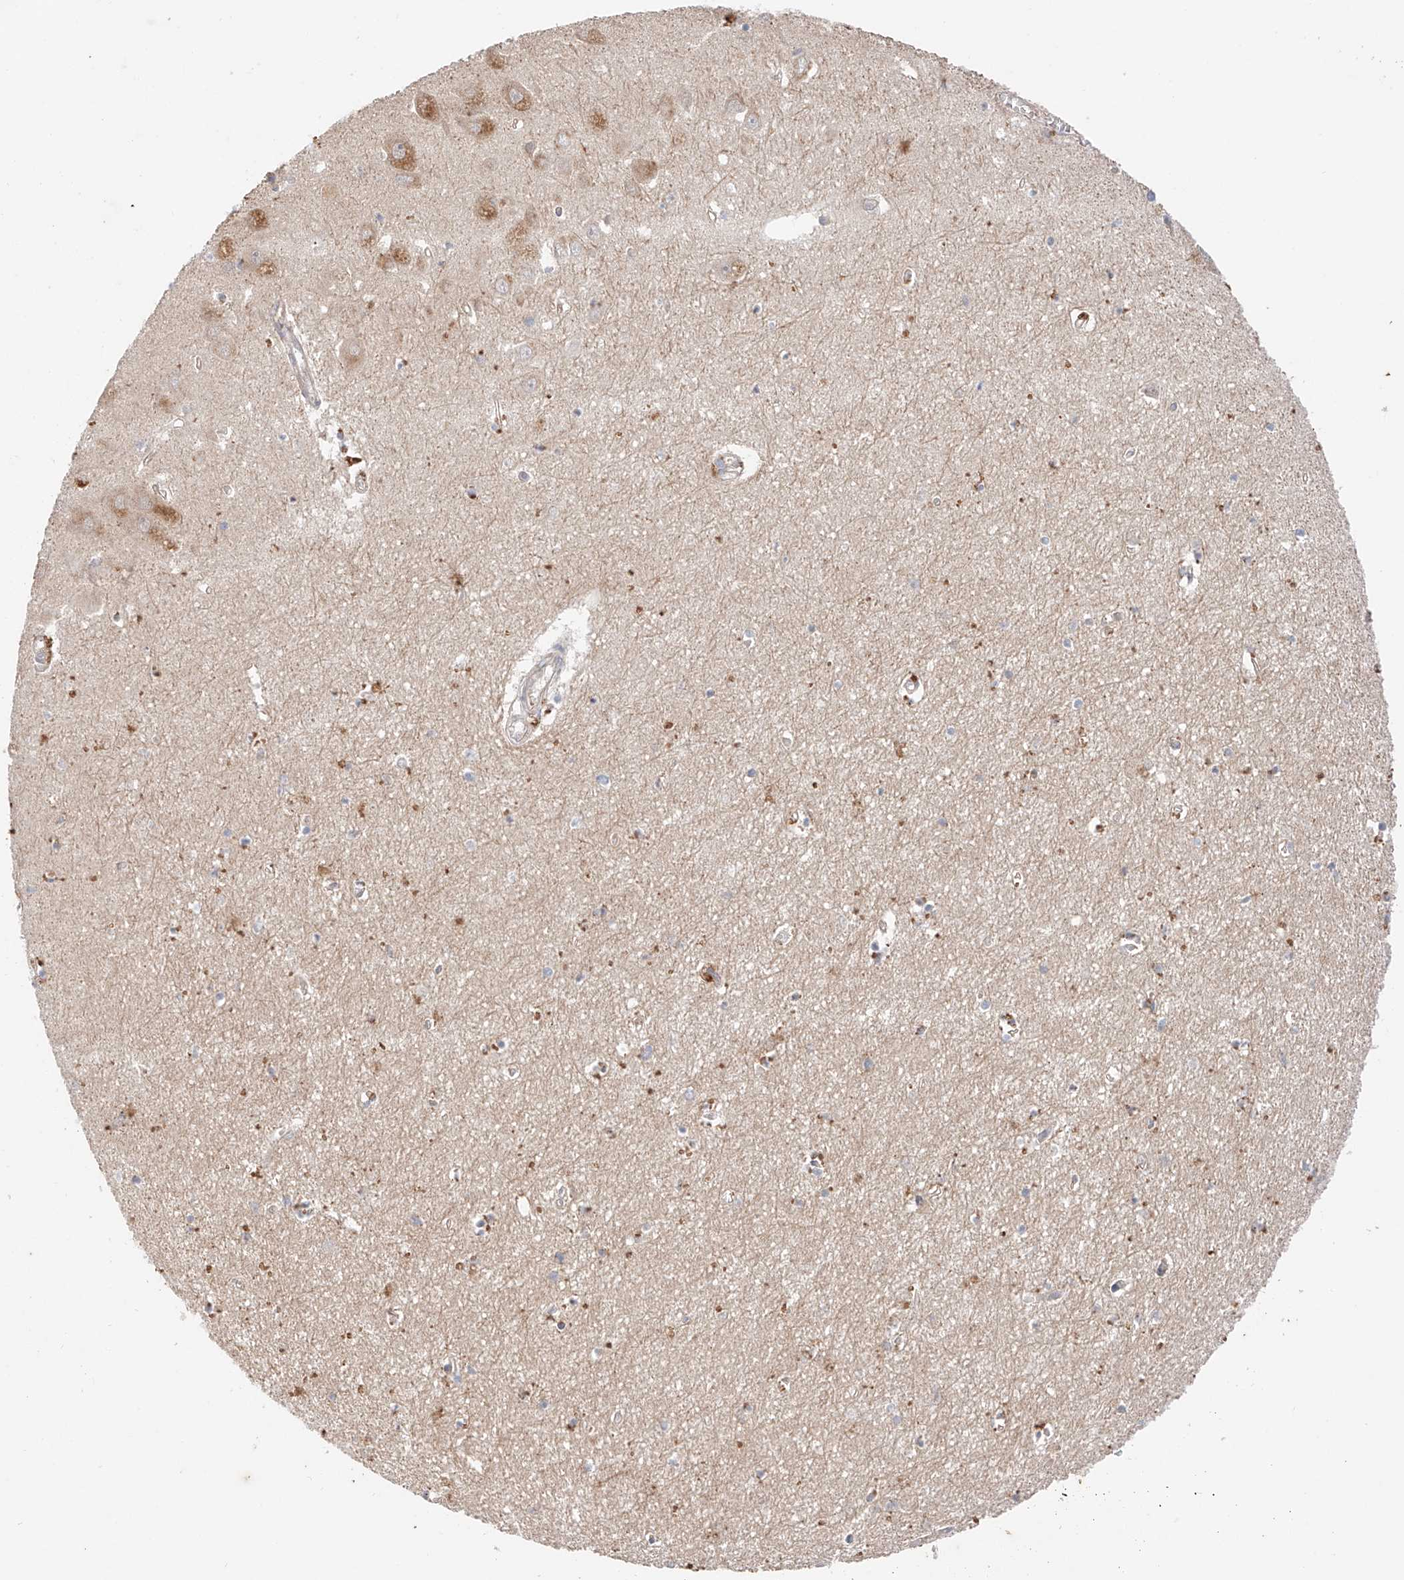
{"staining": {"intensity": "negative", "quantity": "none", "location": "none"}, "tissue": "hippocampus", "cell_type": "Glial cells", "image_type": "normal", "snomed": [{"axis": "morphology", "description": "Normal tissue, NOS"}, {"axis": "topography", "description": "Hippocampus"}], "caption": "Glial cells are negative for protein expression in benign human hippocampus. (Stains: DAB IHC with hematoxylin counter stain, Microscopy: brightfield microscopy at high magnification).", "gene": "GCNT1", "patient": {"sex": "female", "age": 64}}